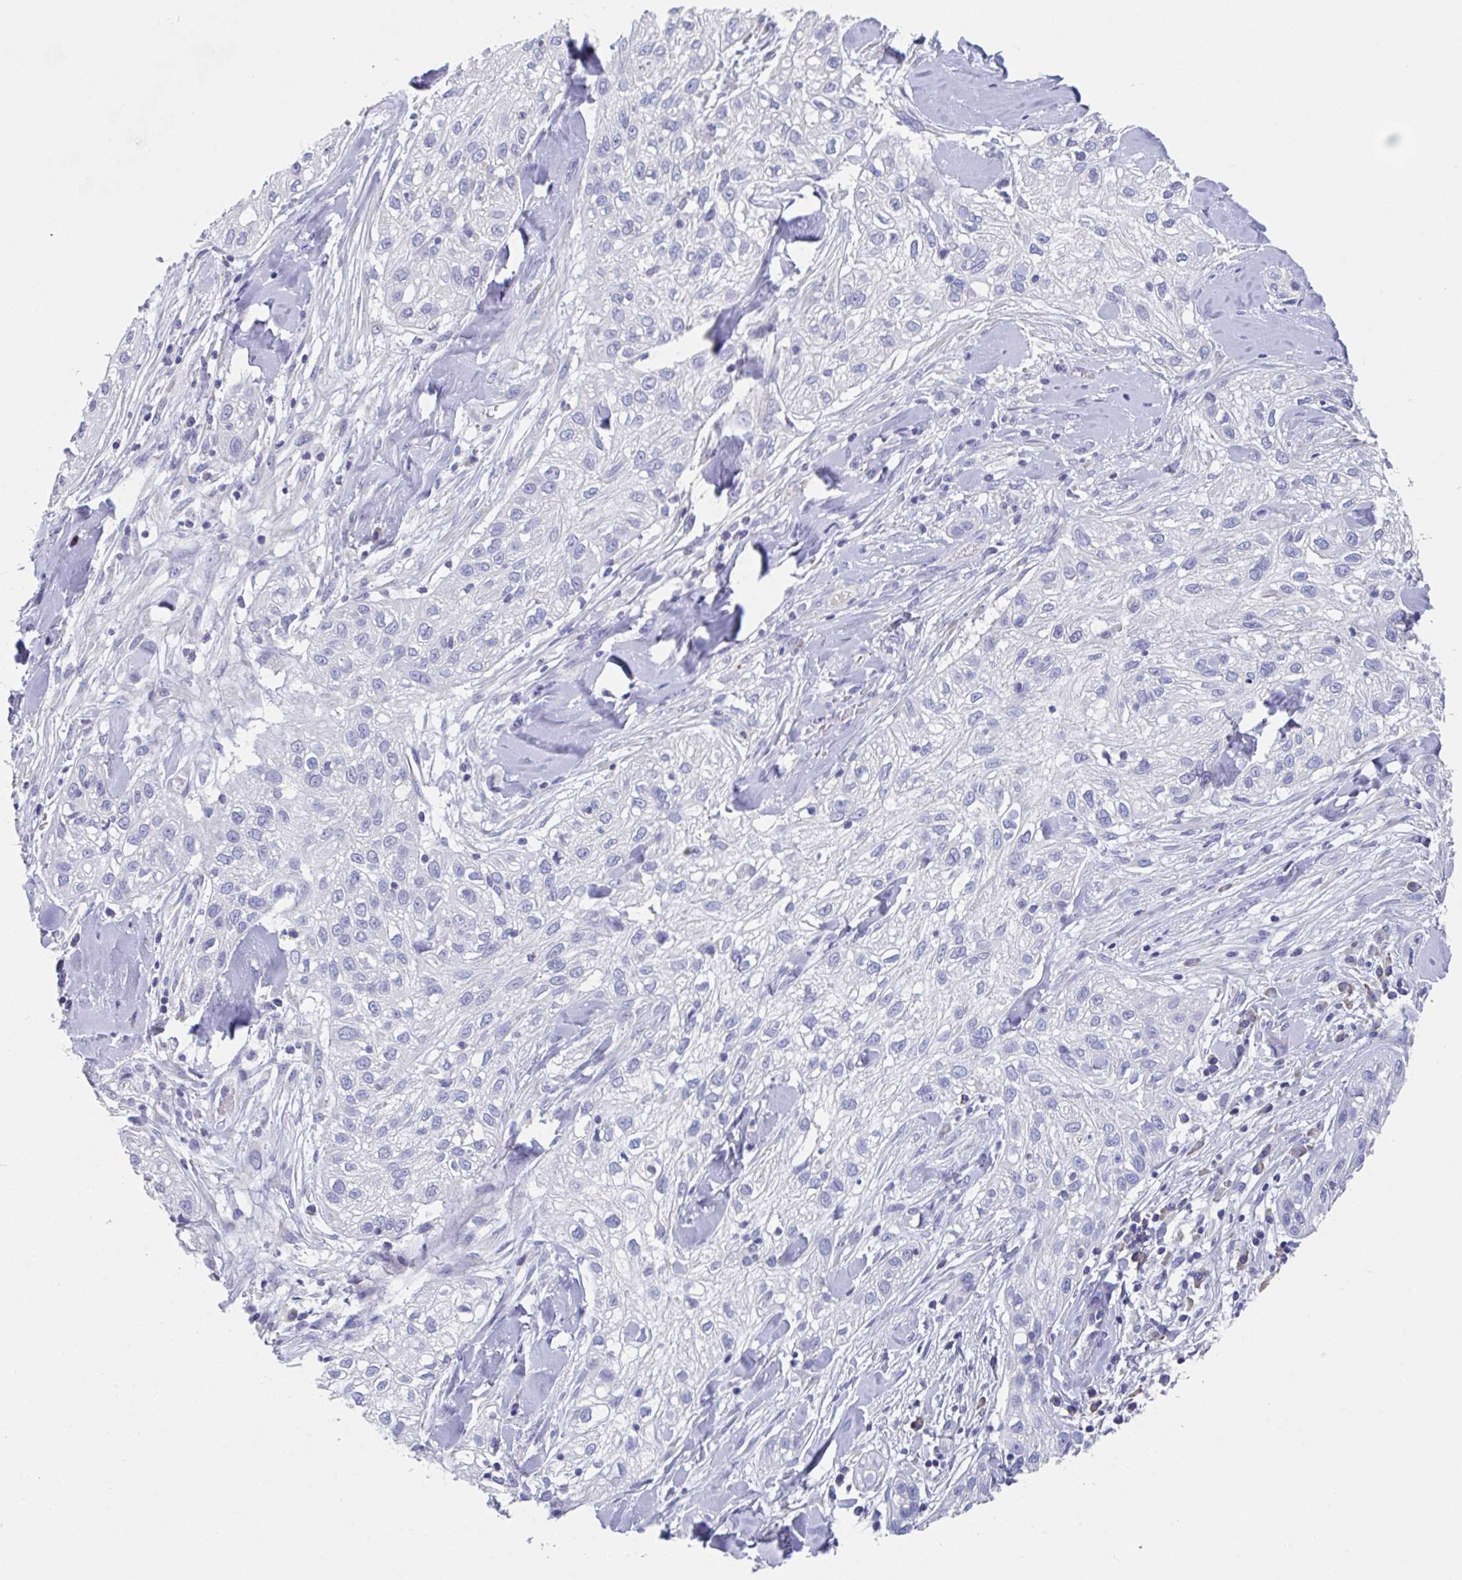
{"staining": {"intensity": "negative", "quantity": "none", "location": "none"}, "tissue": "skin cancer", "cell_type": "Tumor cells", "image_type": "cancer", "snomed": [{"axis": "morphology", "description": "Squamous cell carcinoma, NOS"}, {"axis": "topography", "description": "Skin"}], "caption": "An IHC photomicrograph of skin squamous cell carcinoma is shown. There is no staining in tumor cells of skin squamous cell carcinoma.", "gene": "LRRC58", "patient": {"sex": "male", "age": 82}}